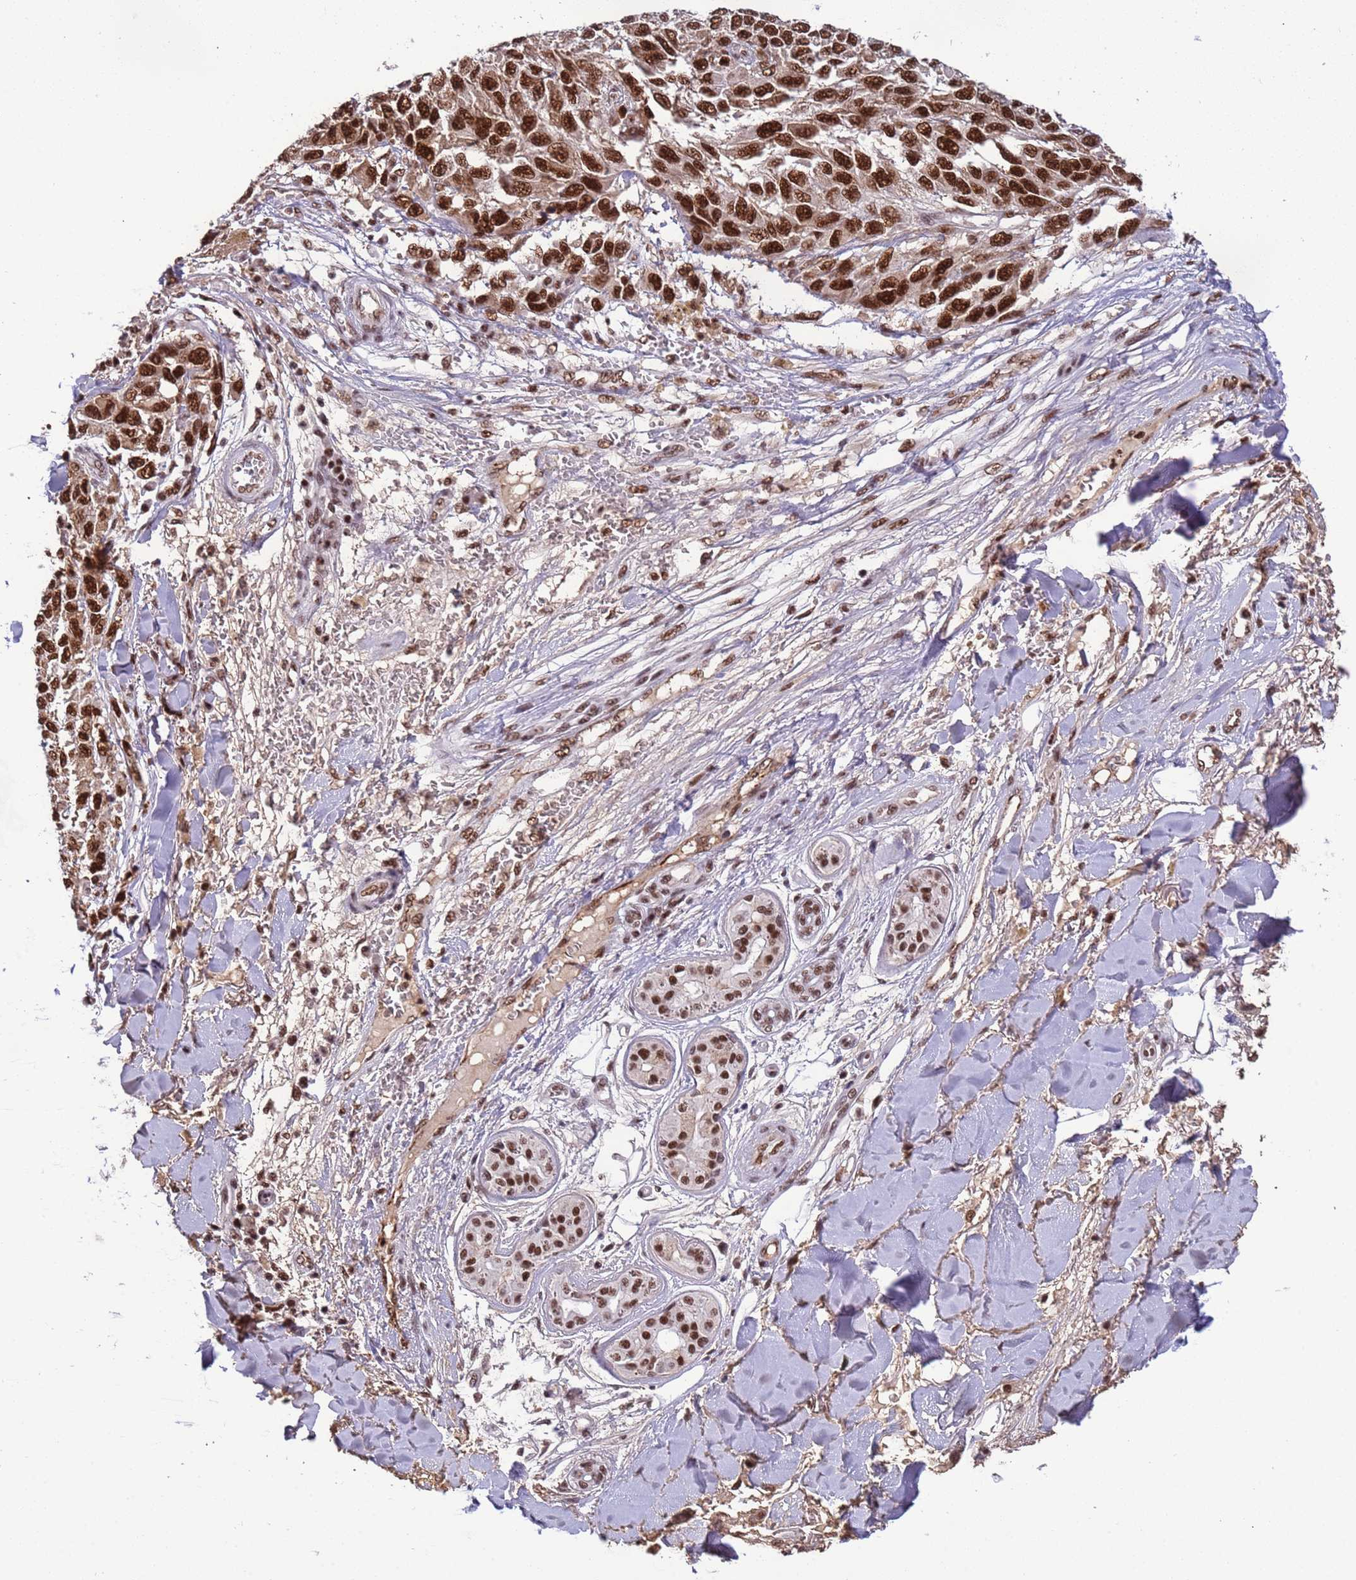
{"staining": {"intensity": "strong", "quantity": ">75%", "location": "nuclear"}, "tissue": "melanoma", "cell_type": "Tumor cells", "image_type": "cancer", "snomed": [{"axis": "morphology", "description": "Normal tissue, NOS"}, {"axis": "morphology", "description": "Malignant melanoma, NOS"}, {"axis": "topography", "description": "Skin"}], "caption": "Immunohistochemical staining of malignant melanoma reveals strong nuclear protein expression in approximately >75% of tumor cells.", "gene": "SRRT", "patient": {"sex": "female", "age": 96}}